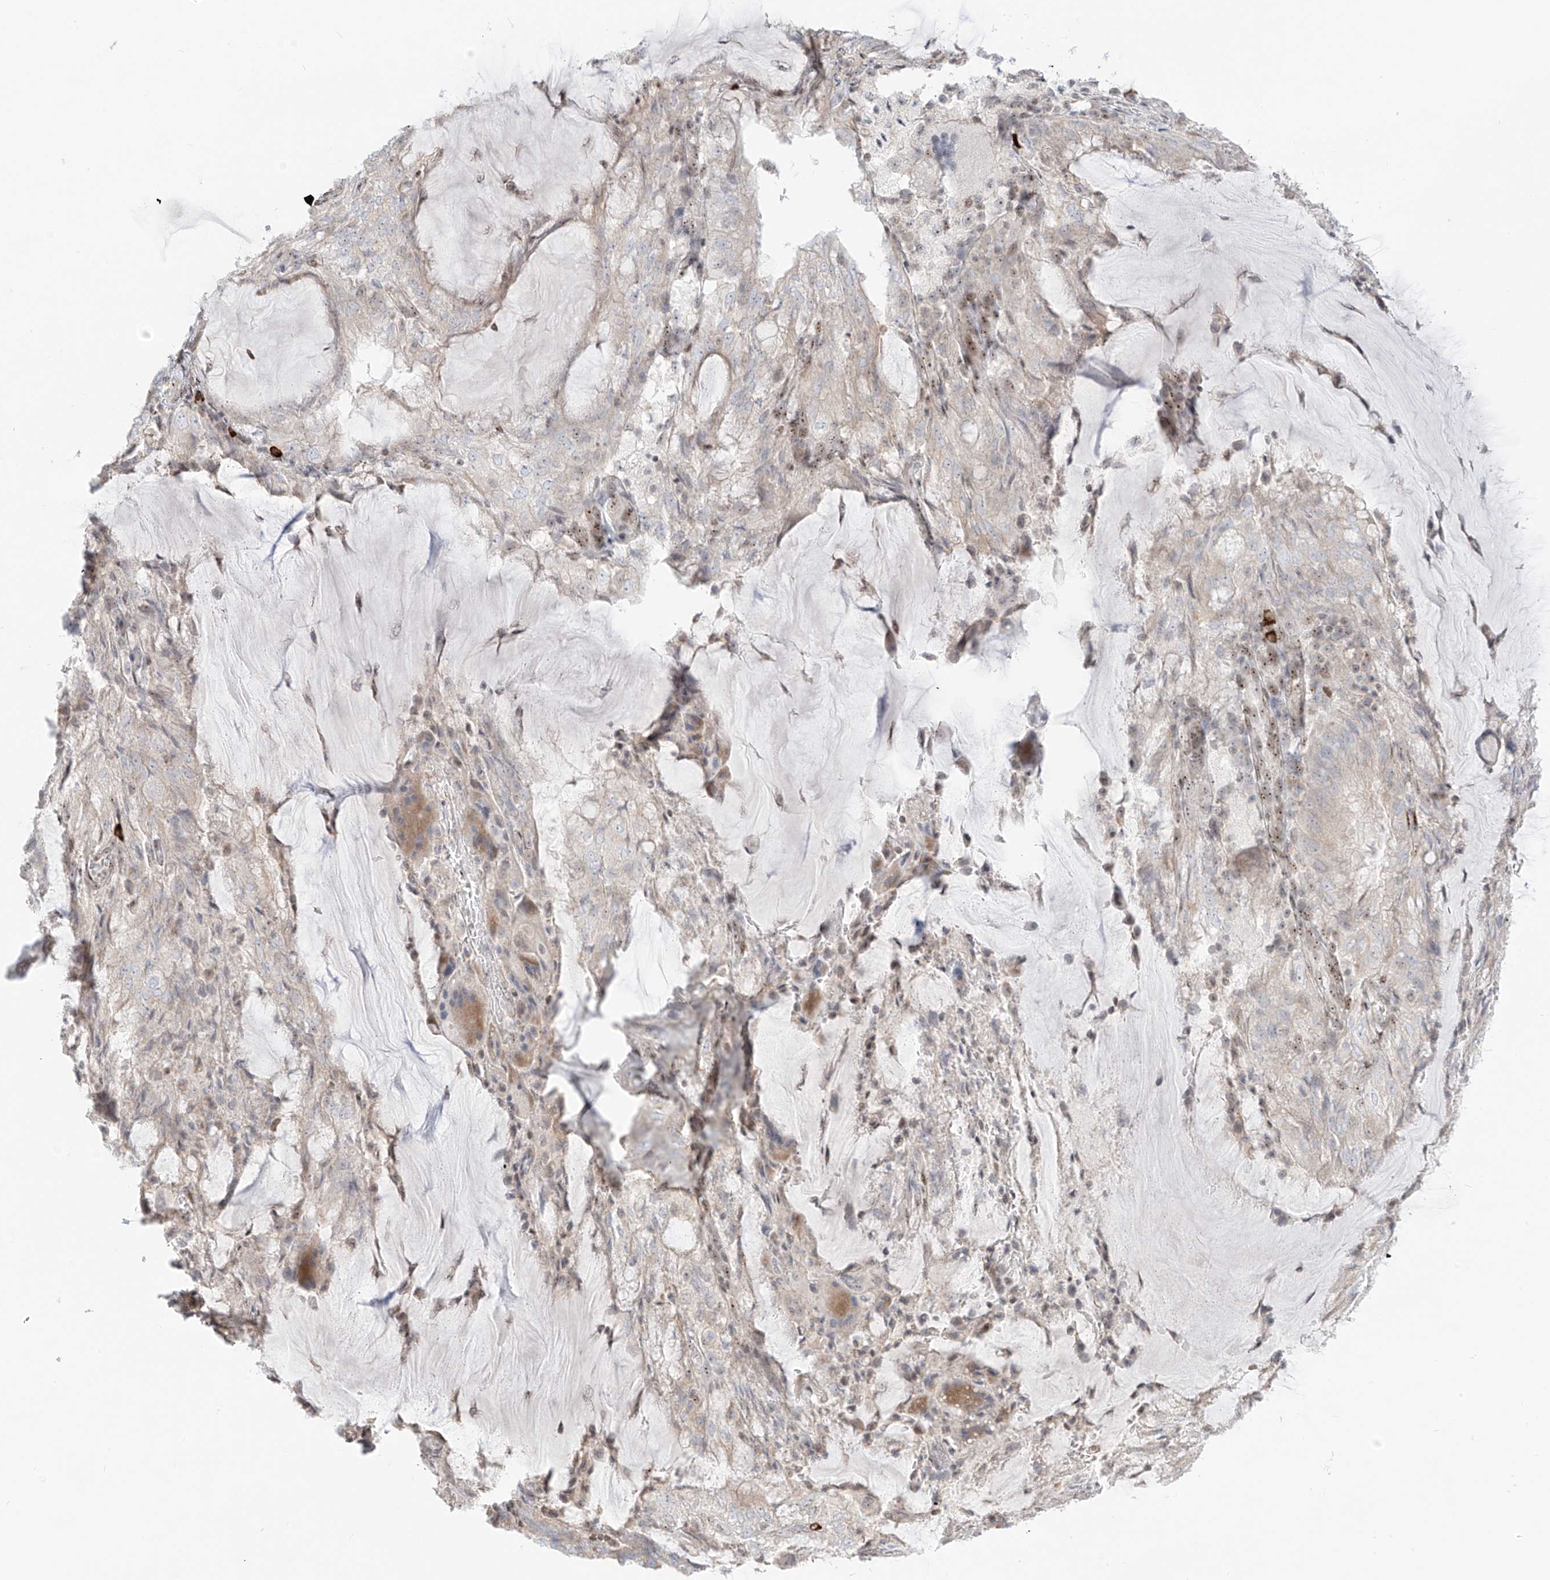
{"staining": {"intensity": "weak", "quantity": "<25%", "location": "cytoplasmic/membranous"}, "tissue": "endometrial cancer", "cell_type": "Tumor cells", "image_type": "cancer", "snomed": [{"axis": "morphology", "description": "Adenocarcinoma, NOS"}, {"axis": "topography", "description": "Endometrium"}], "caption": "Protein analysis of endometrial adenocarcinoma reveals no significant positivity in tumor cells.", "gene": "ZNF512", "patient": {"sex": "female", "age": 81}}